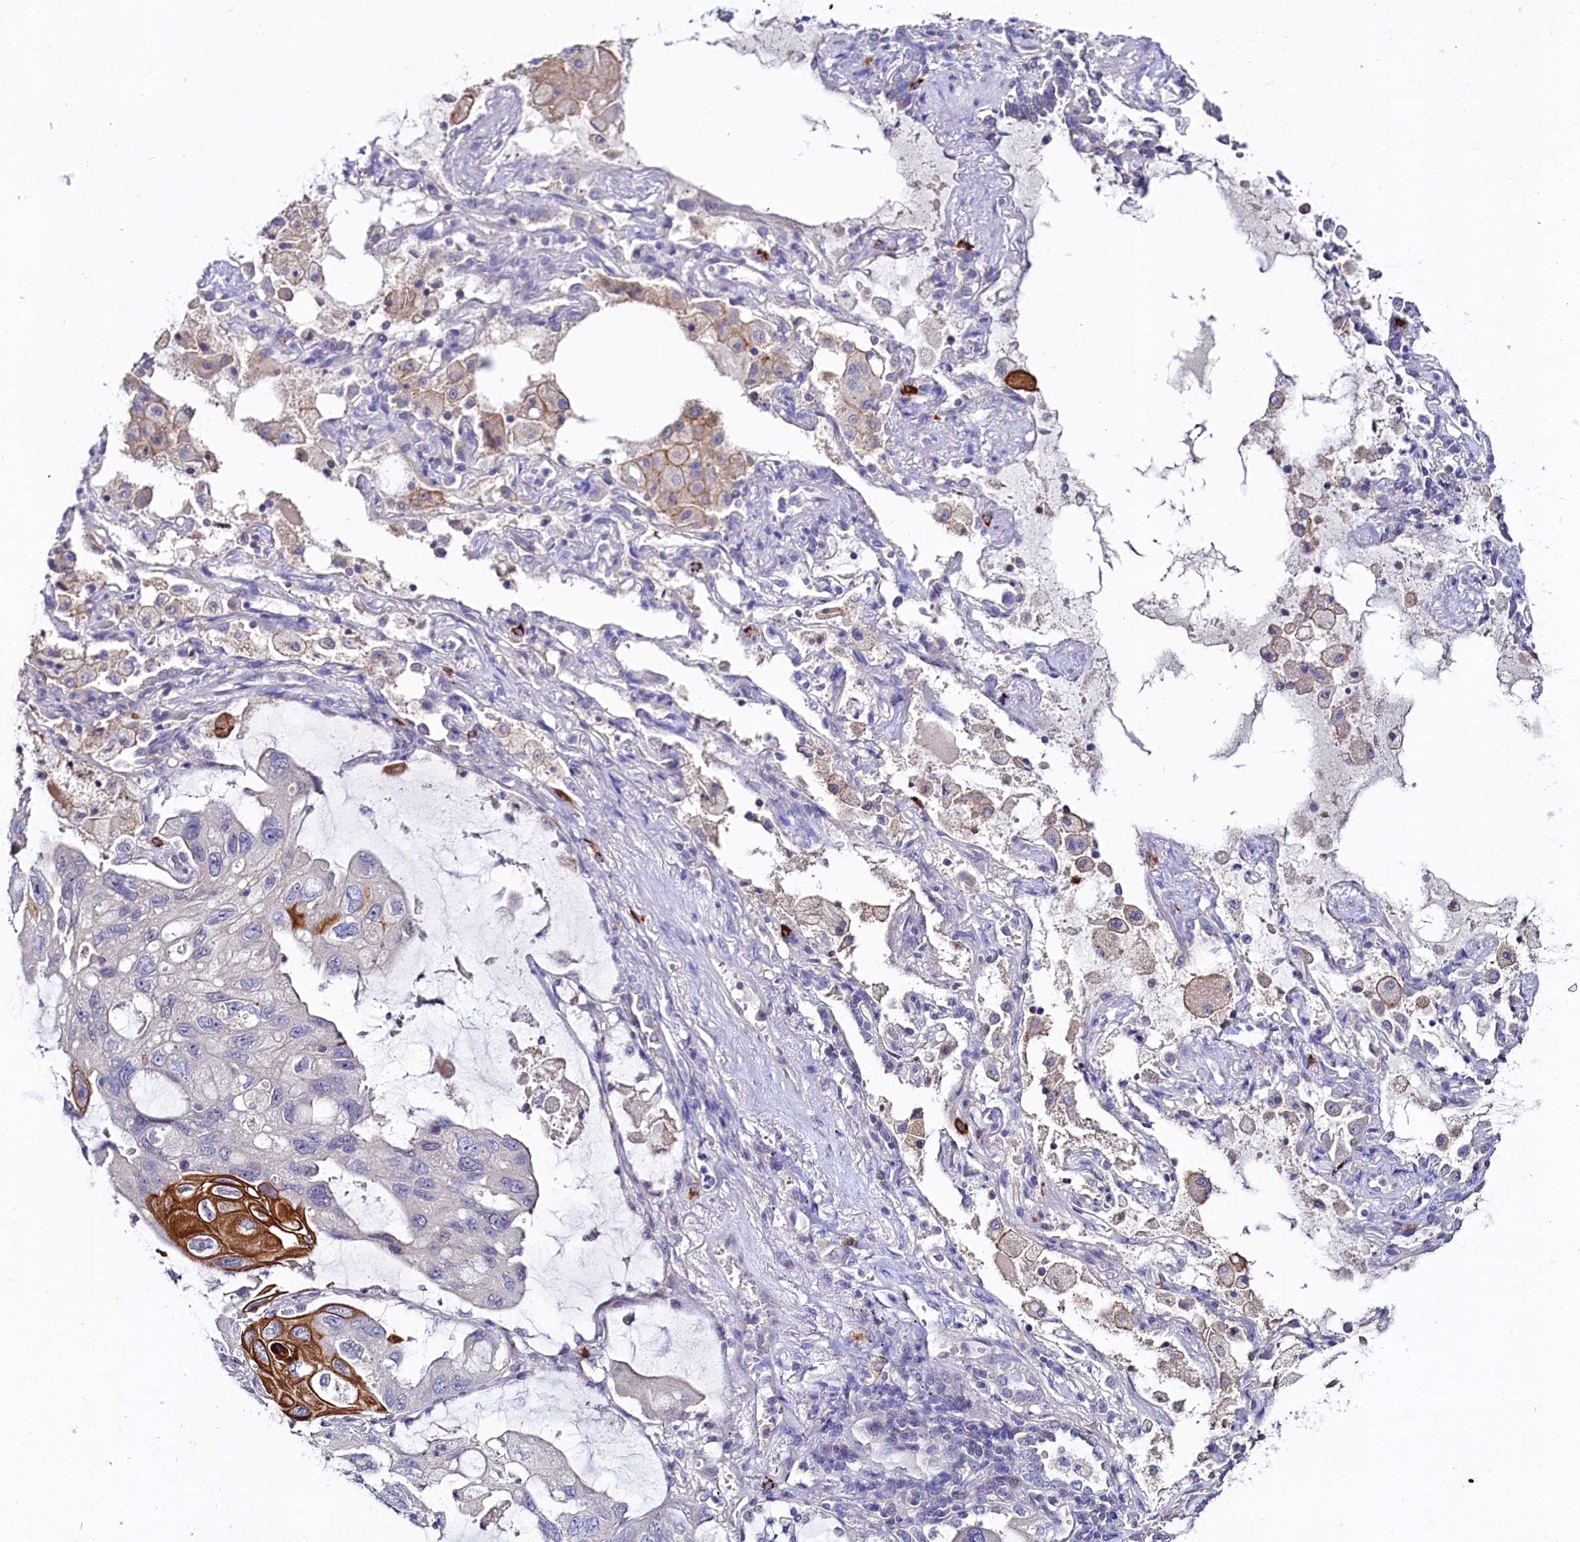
{"staining": {"intensity": "strong", "quantity": "<25%", "location": "cytoplasmic/membranous"}, "tissue": "lung cancer", "cell_type": "Tumor cells", "image_type": "cancer", "snomed": [{"axis": "morphology", "description": "Squamous cell carcinoma, NOS"}, {"axis": "topography", "description": "Lung"}], "caption": "IHC (DAB) staining of human lung squamous cell carcinoma demonstrates strong cytoplasmic/membranous protein expression in about <25% of tumor cells. (brown staining indicates protein expression, while blue staining denotes nuclei).", "gene": "ASTE1", "patient": {"sex": "female", "age": 73}}